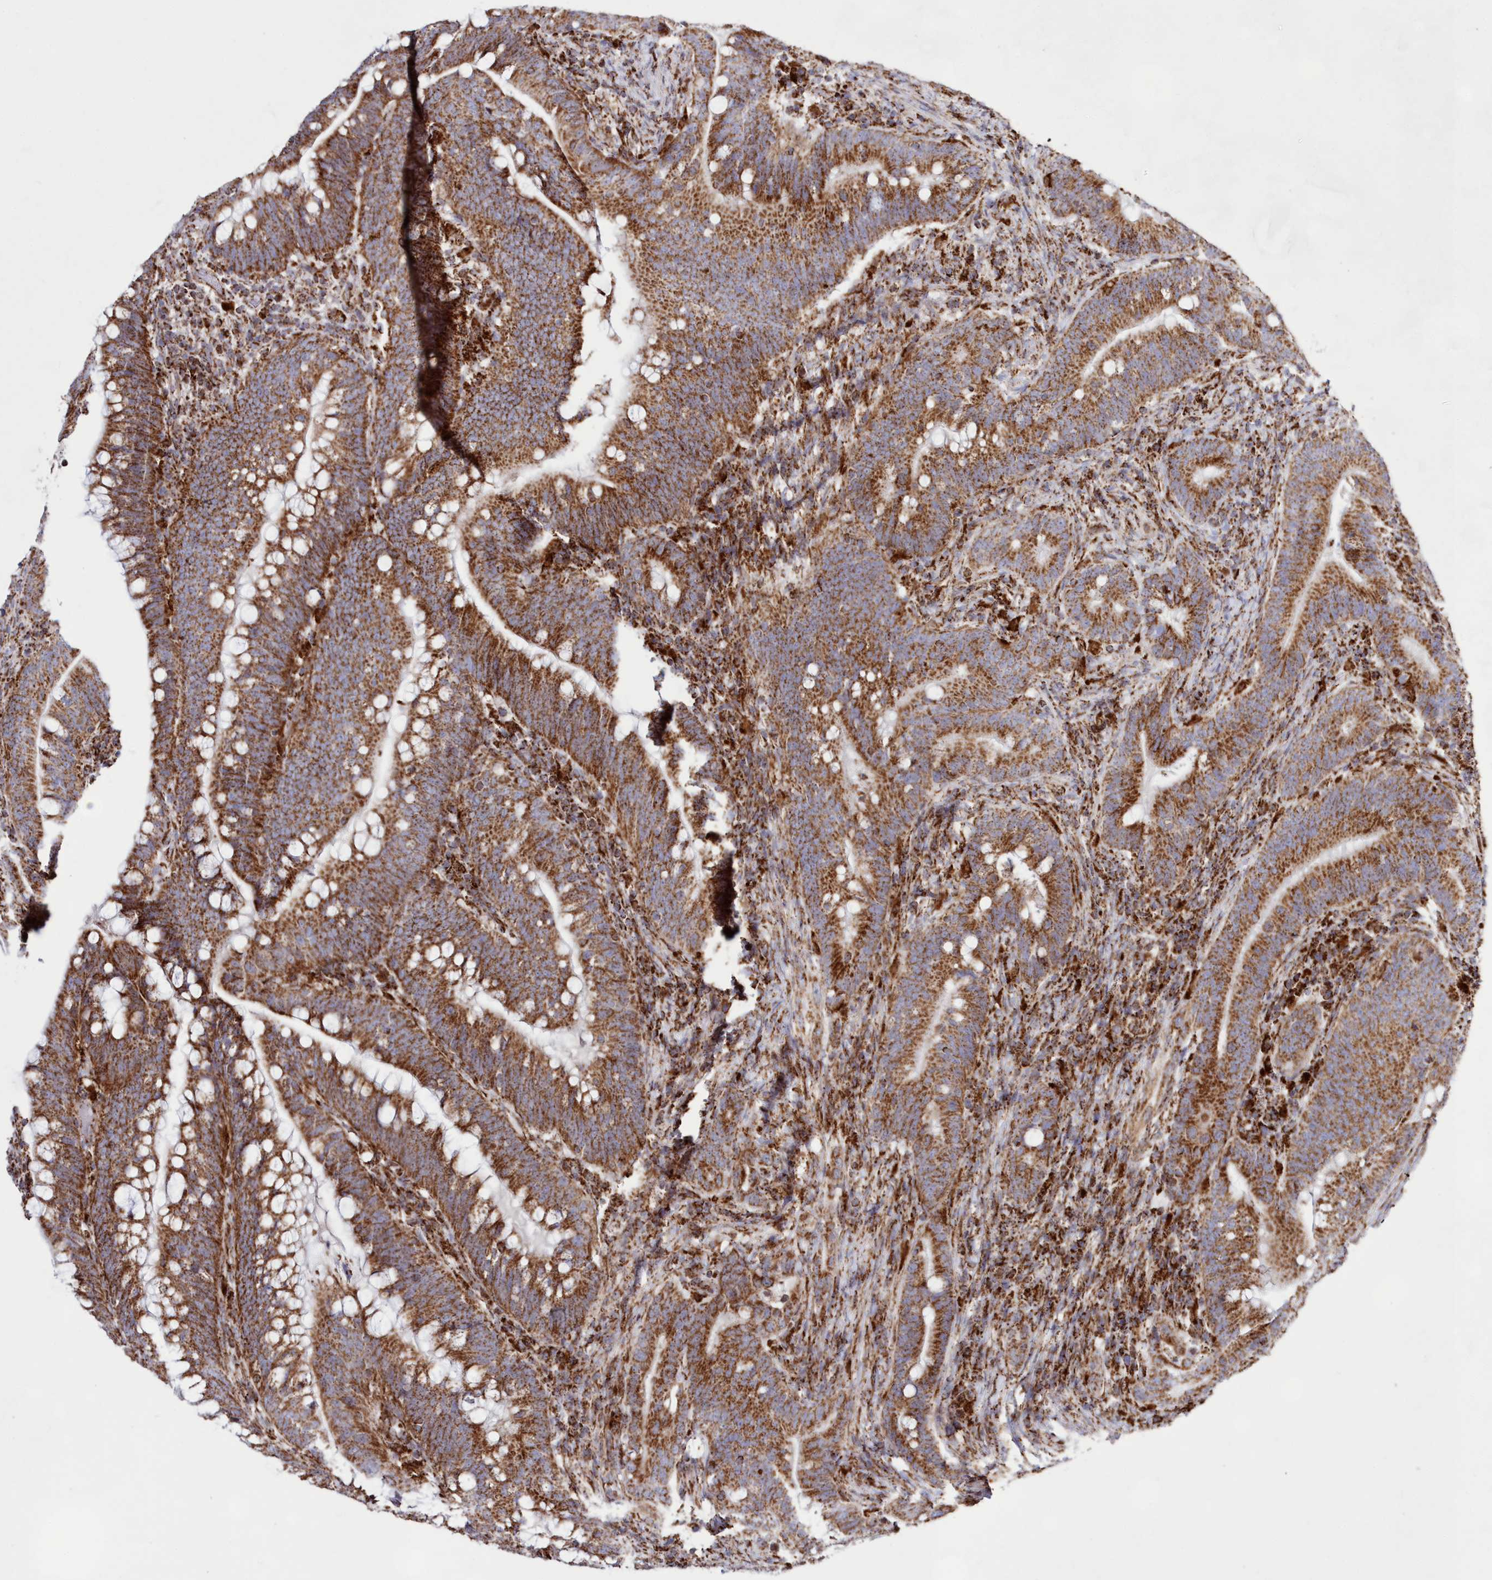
{"staining": {"intensity": "strong", "quantity": ">75%", "location": "cytoplasmic/membranous"}, "tissue": "colorectal cancer", "cell_type": "Tumor cells", "image_type": "cancer", "snomed": [{"axis": "morphology", "description": "Adenocarcinoma, NOS"}, {"axis": "topography", "description": "Colon"}], "caption": "About >75% of tumor cells in human colorectal adenocarcinoma show strong cytoplasmic/membranous protein staining as visualized by brown immunohistochemical staining.", "gene": "HADHB", "patient": {"sex": "female", "age": 66}}